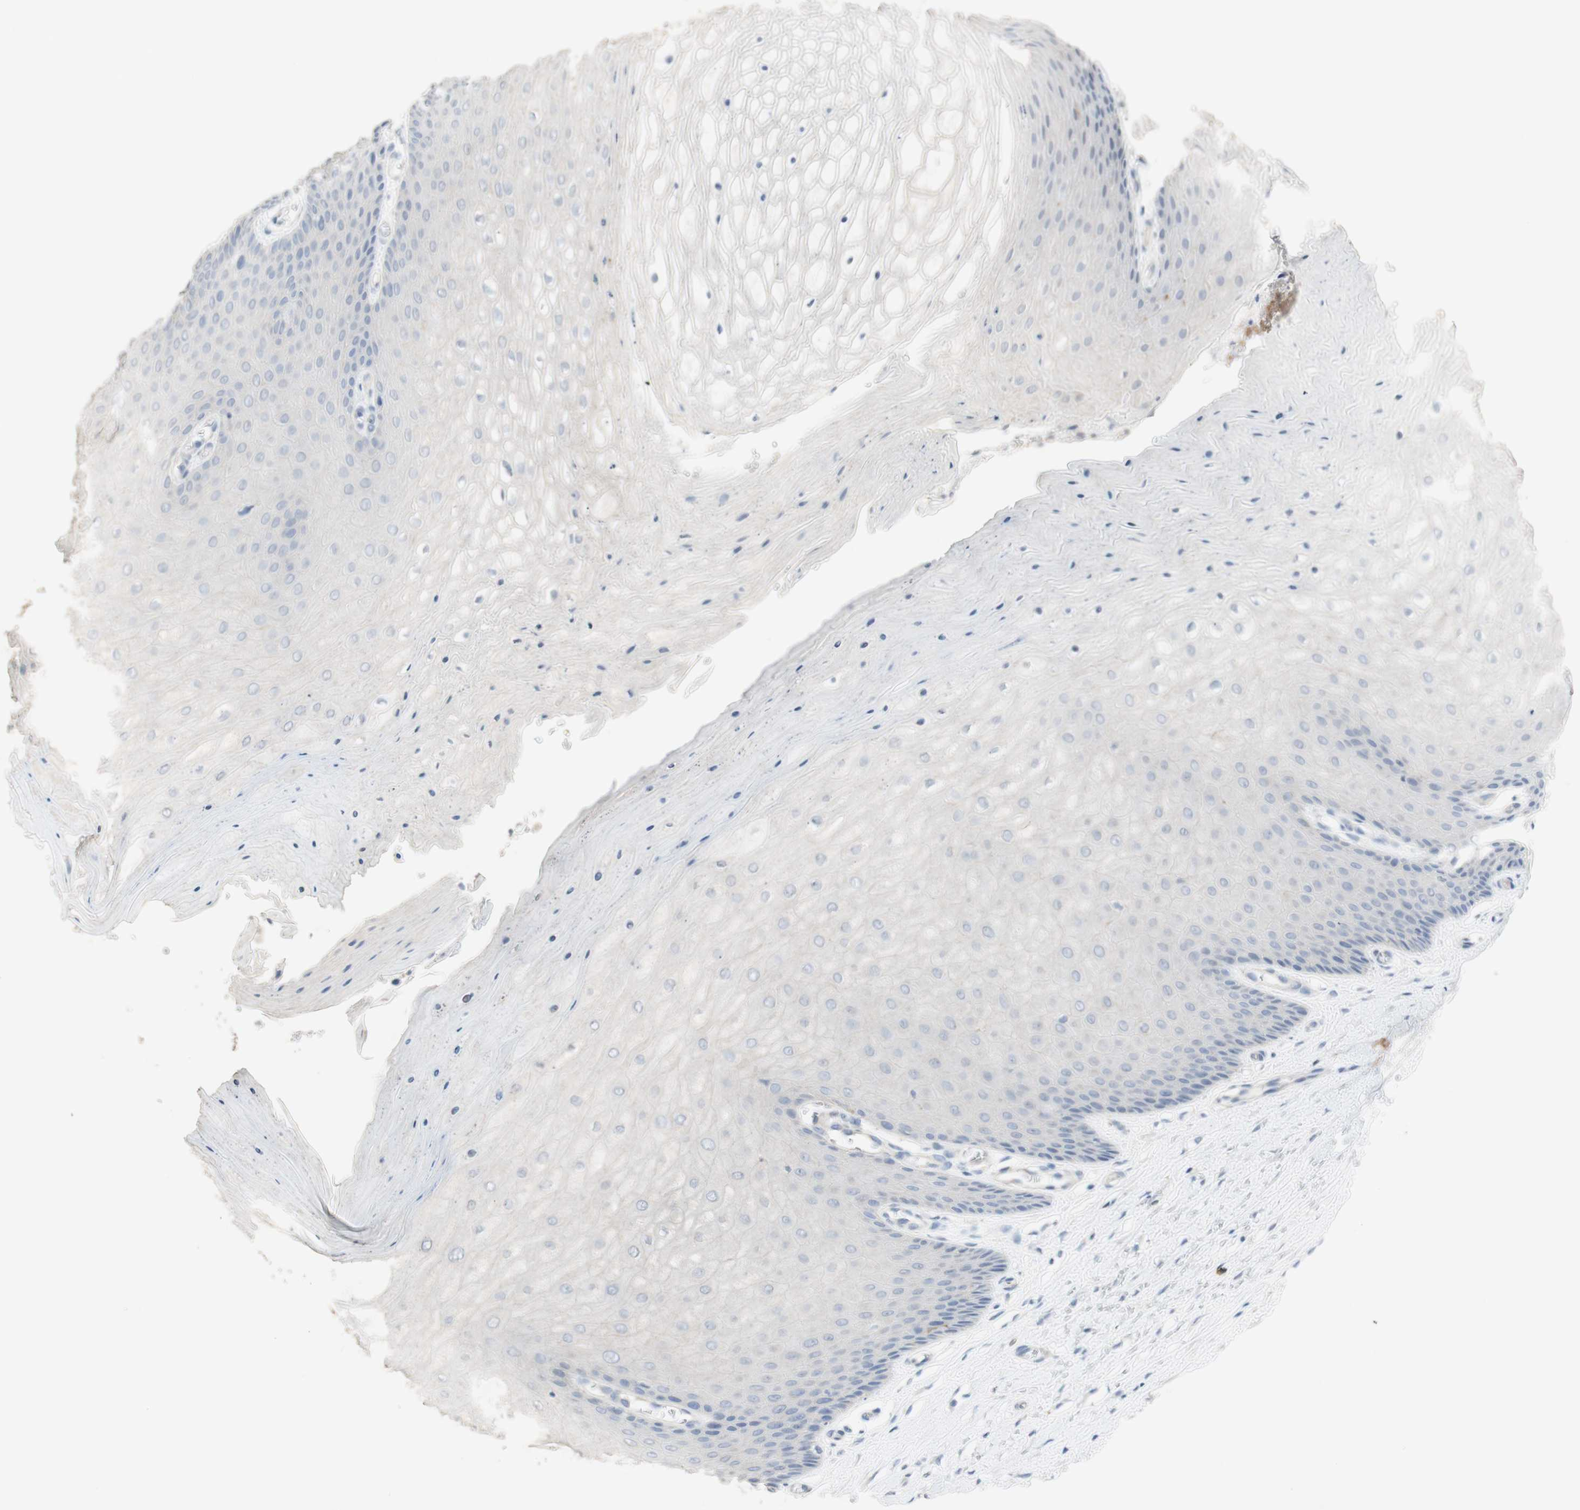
{"staining": {"intensity": "negative", "quantity": "none", "location": "none"}, "tissue": "cervix", "cell_type": "Glandular cells", "image_type": "normal", "snomed": [{"axis": "morphology", "description": "Normal tissue, NOS"}, {"axis": "topography", "description": "Cervix"}], "caption": "This is a photomicrograph of IHC staining of normal cervix, which shows no expression in glandular cells. (Brightfield microscopy of DAB (3,3'-diaminobenzidine) immunohistochemistry (IHC) at high magnification).", "gene": "MANEA", "patient": {"sex": "female", "age": 55}}